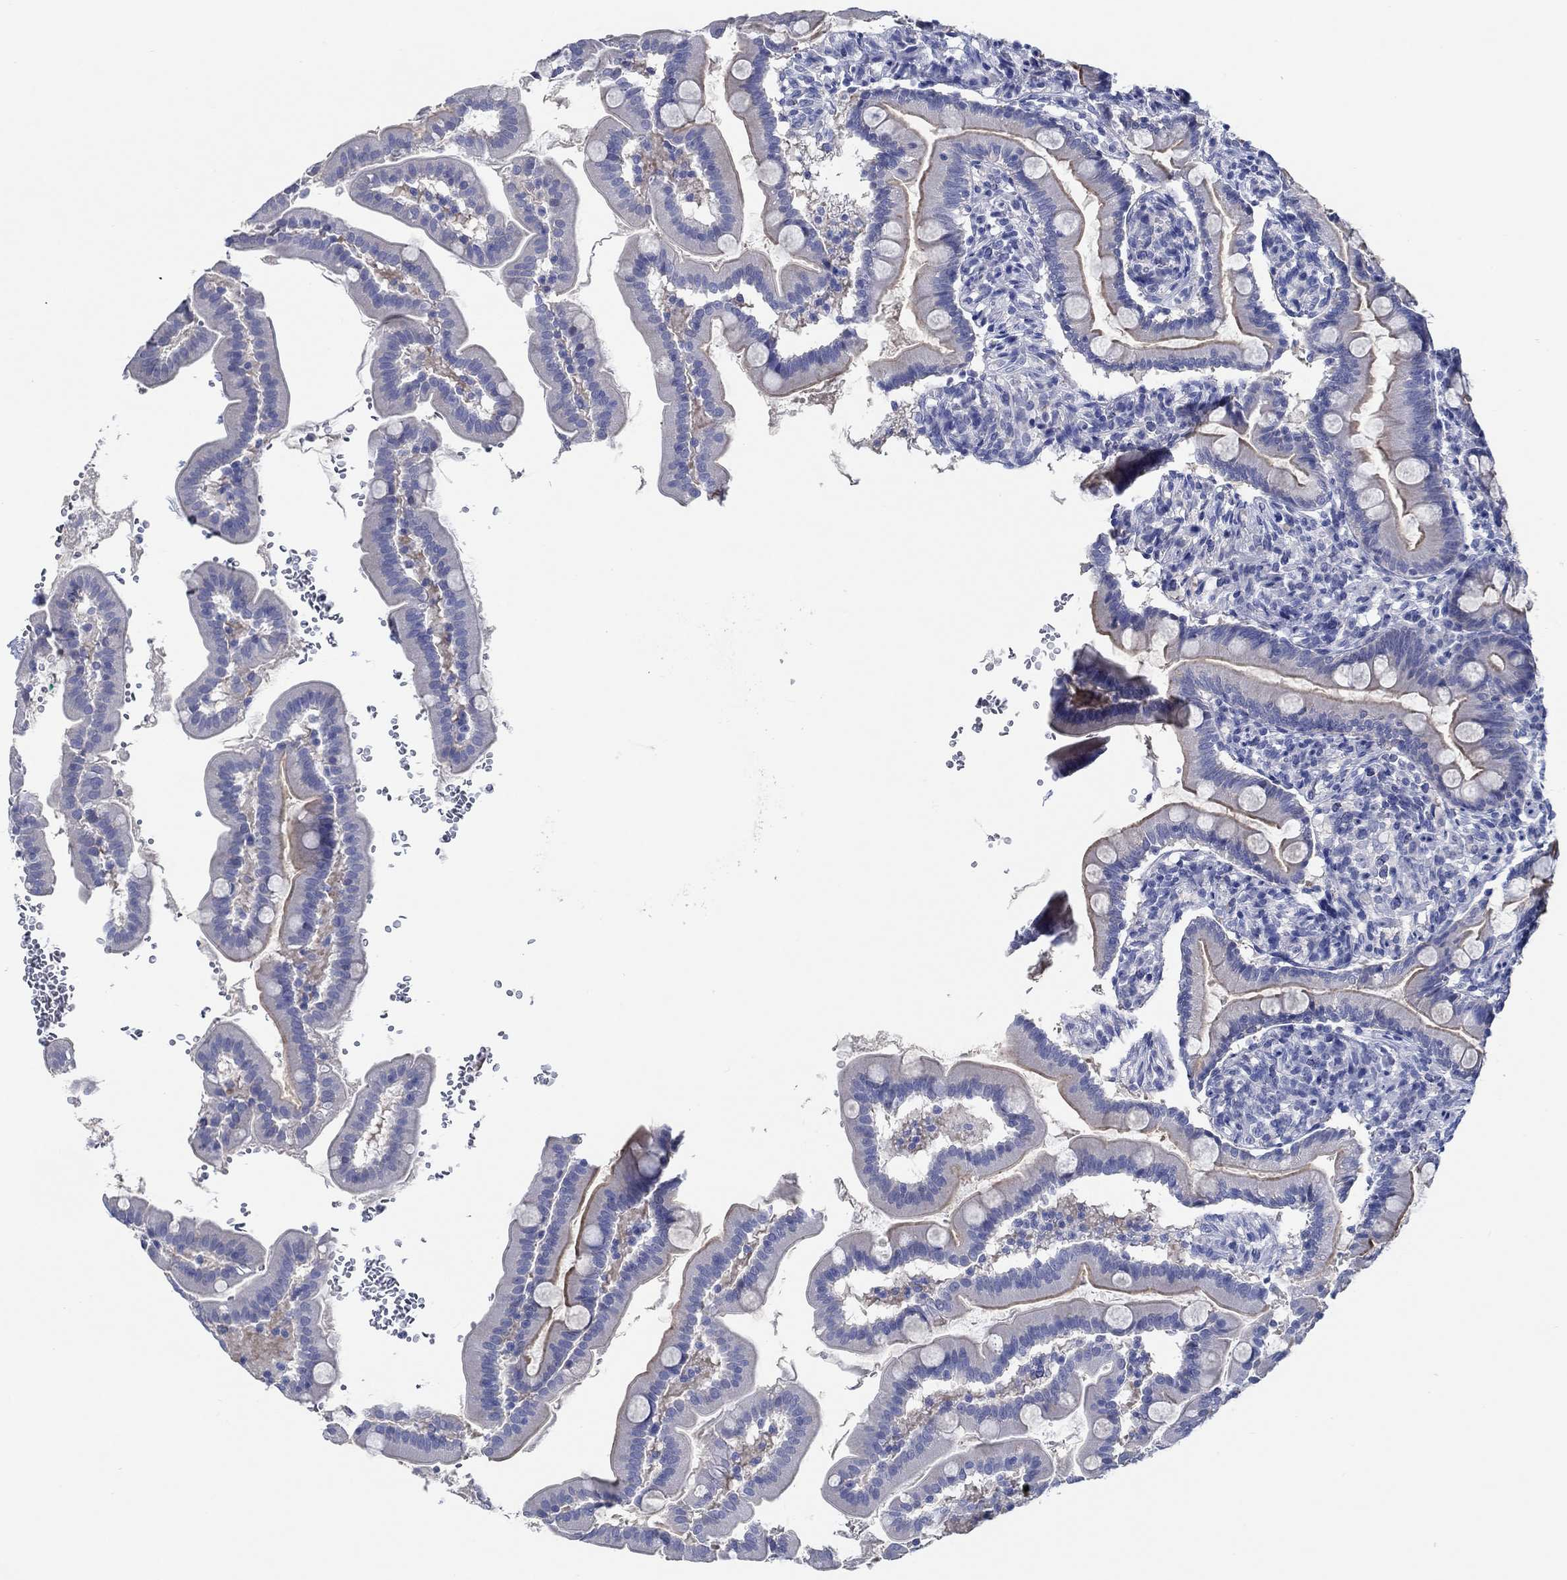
{"staining": {"intensity": "moderate", "quantity": "<25%", "location": "cytoplasmic/membranous"}, "tissue": "small intestine", "cell_type": "Glandular cells", "image_type": "normal", "snomed": [{"axis": "morphology", "description": "Normal tissue, NOS"}, {"axis": "topography", "description": "Small intestine"}], "caption": "Immunohistochemistry (DAB) staining of unremarkable human small intestine displays moderate cytoplasmic/membranous protein expression in approximately <25% of glandular cells. The protein is stained brown, and the nuclei are stained in blue (DAB IHC with brightfield microscopy, high magnification).", "gene": "TOMM20L", "patient": {"sex": "female", "age": 44}}